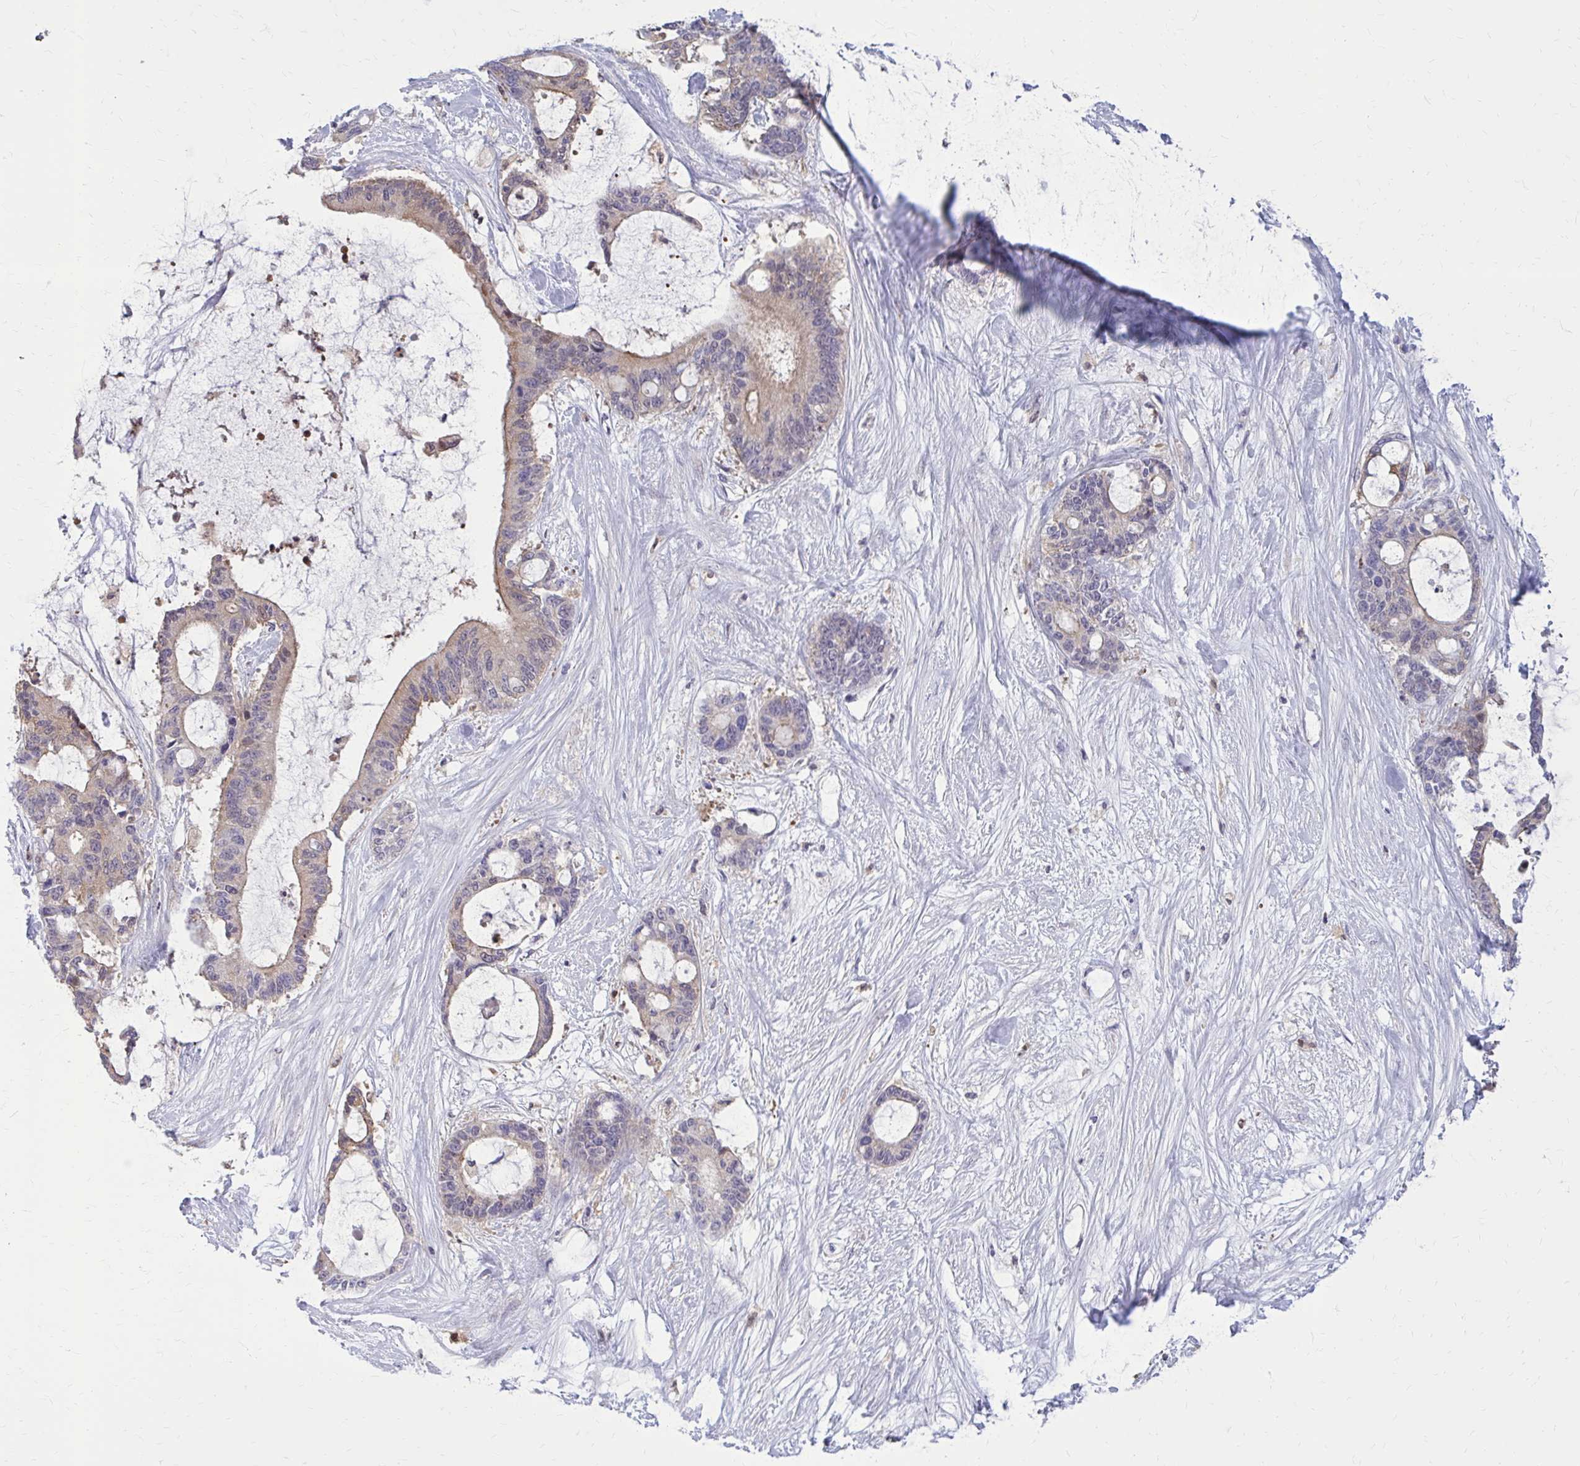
{"staining": {"intensity": "weak", "quantity": "25%-75%", "location": "cytoplasmic/membranous"}, "tissue": "liver cancer", "cell_type": "Tumor cells", "image_type": "cancer", "snomed": [{"axis": "morphology", "description": "Normal tissue, NOS"}, {"axis": "morphology", "description": "Cholangiocarcinoma"}, {"axis": "topography", "description": "Liver"}, {"axis": "topography", "description": "Peripheral nerve tissue"}], "caption": "This is a photomicrograph of IHC staining of liver cholangiocarcinoma, which shows weak expression in the cytoplasmic/membranous of tumor cells.", "gene": "DBI", "patient": {"sex": "female", "age": 73}}